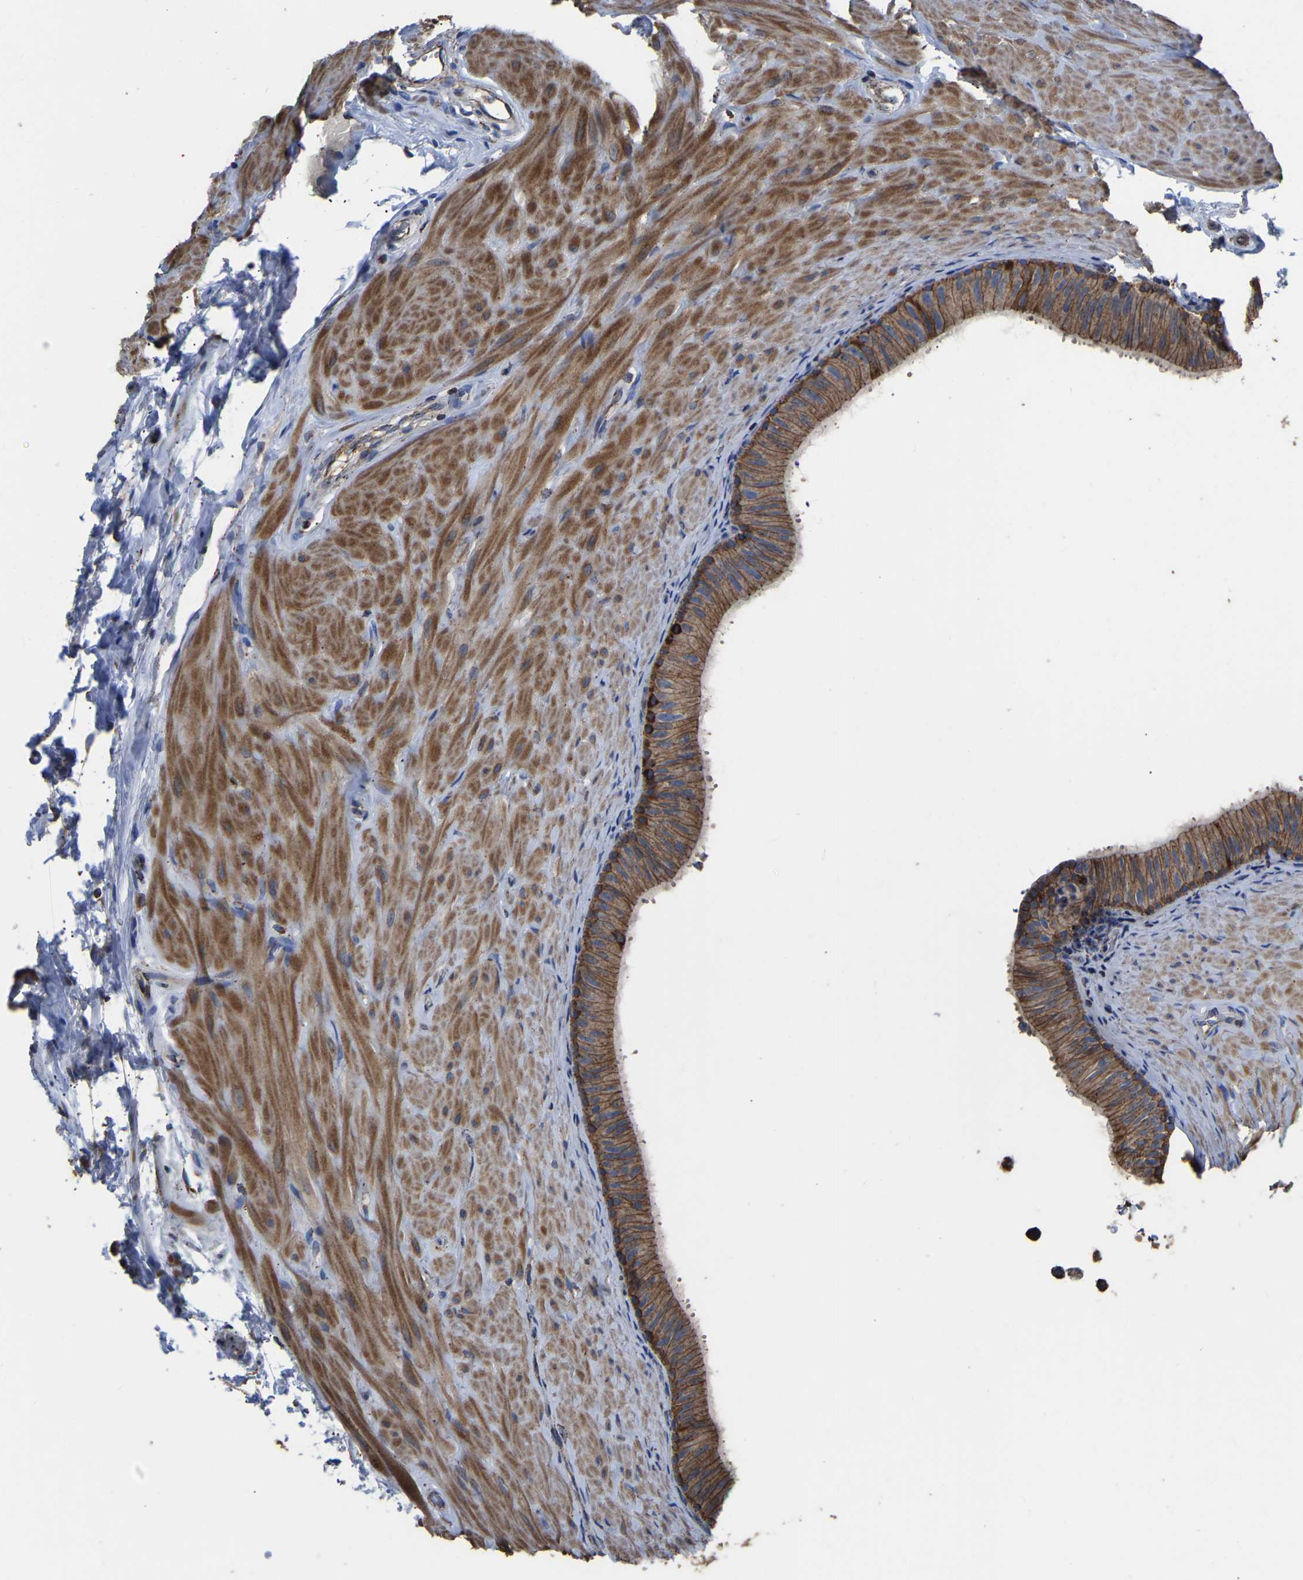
{"staining": {"intensity": "moderate", "quantity": ">75%", "location": "cytoplasmic/membranous"}, "tissue": "epididymis", "cell_type": "Glandular cells", "image_type": "normal", "snomed": [{"axis": "morphology", "description": "Normal tissue, NOS"}, {"axis": "topography", "description": "Epididymis"}], "caption": "DAB (3,3'-diaminobenzidine) immunohistochemical staining of unremarkable human epididymis shows moderate cytoplasmic/membranous protein staining in approximately >75% of glandular cells. Nuclei are stained in blue.", "gene": "ETFA", "patient": {"sex": "male", "age": 34}}